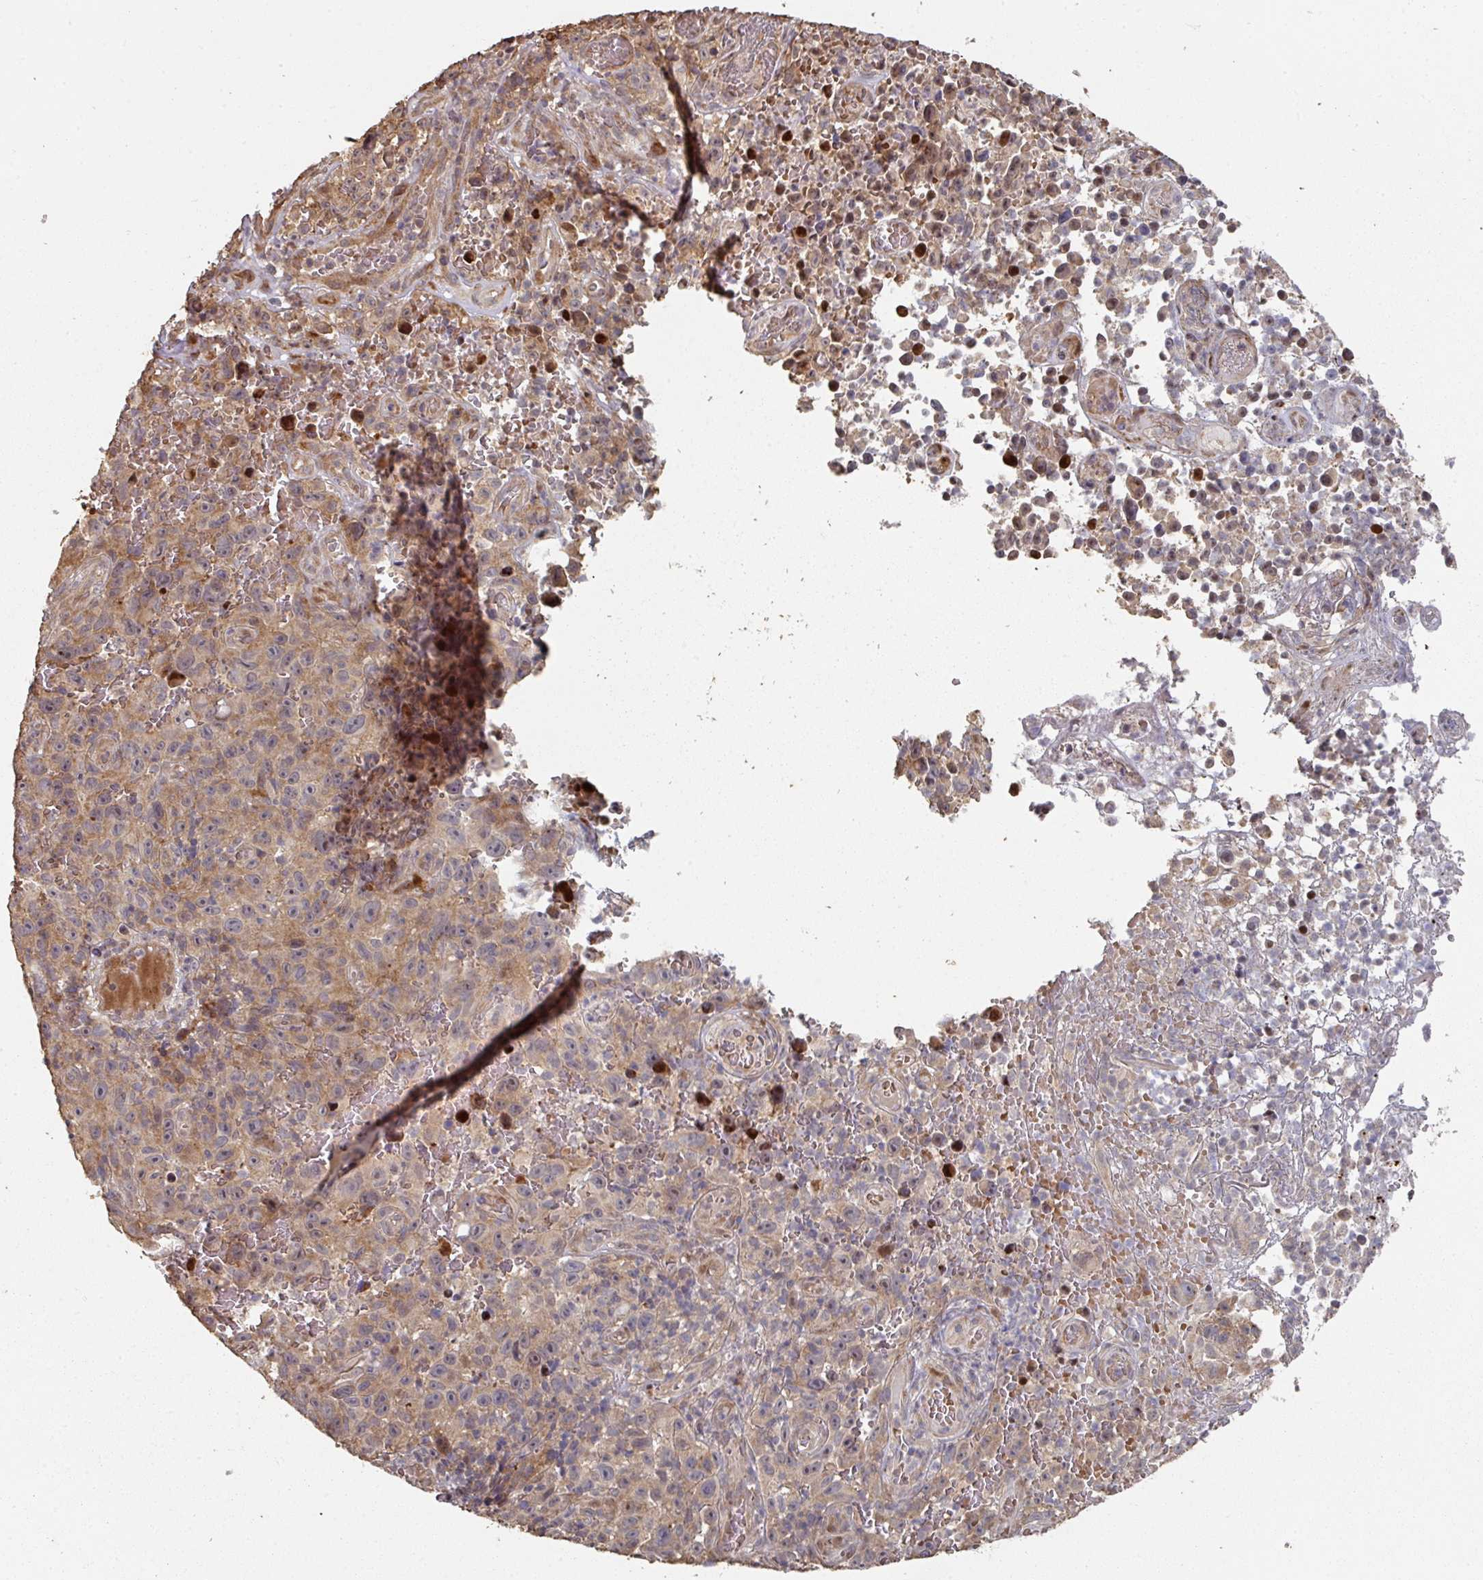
{"staining": {"intensity": "weak", "quantity": ">75%", "location": "cytoplasmic/membranous"}, "tissue": "melanoma", "cell_type": "Tumor cells", "image_type": "cancer", "snomed": [{"axis": "morphology", "description": "Malignant melanoma, NOS"}, {"axis": "topography", "description": "Skin"}], "caption": "Melanoma tissue shows weak cytoplasmic/membranous expression in about >75% of tumor cells, visualized by immunohistochemistry. (DAB (3,3'-diaminobenzidine) = brown stain, brightfield microscopy at high magnification).", "gene": "CA7", "patient": {"sex": "female", "age": 82}}